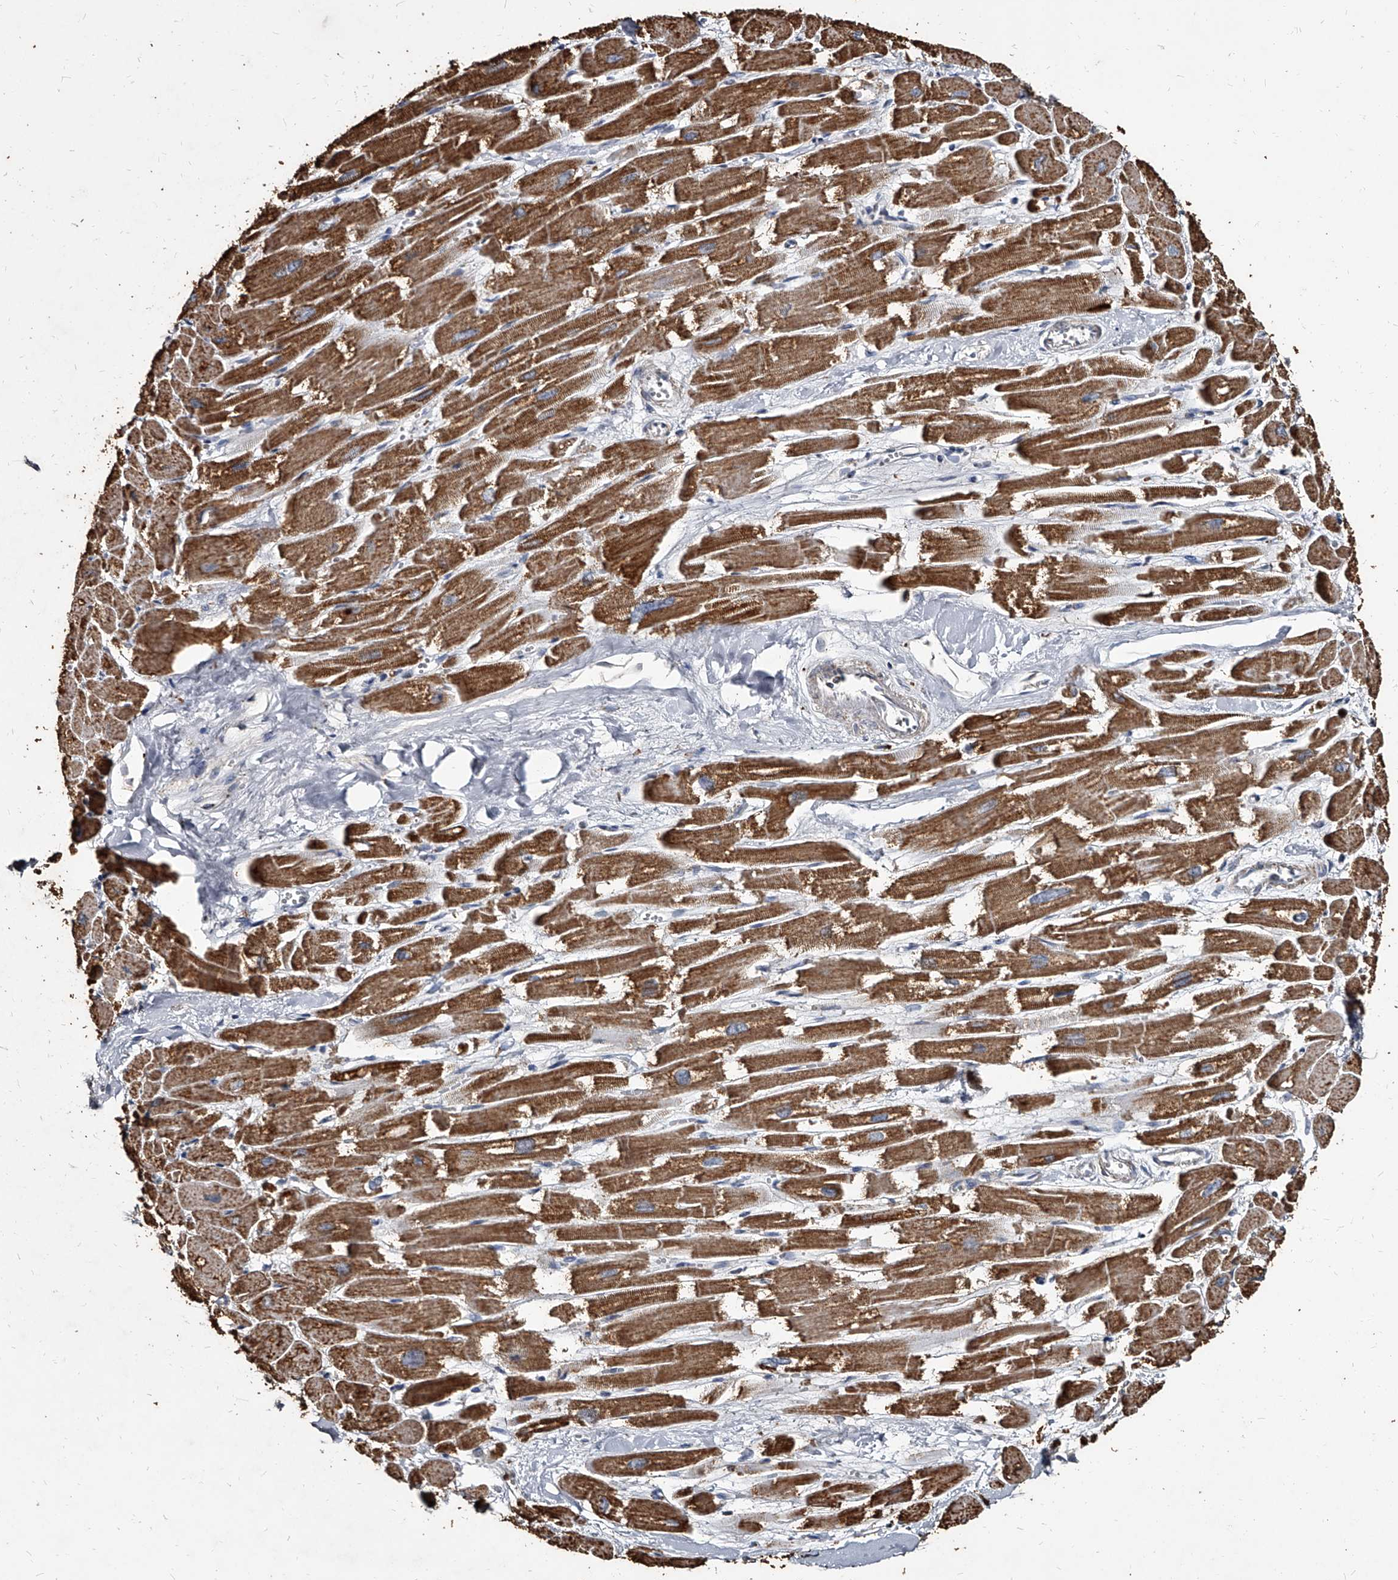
{"staining": {"intensity": "strong", "quantity": ">75%", "location": "cytoplasmic/membranous"}, "tissue": "heart muscle", "cell_type": "Cardiomyocytes", "image_type": "normal", "snomed": [{"axis": "morphology", "description": "Normal tissue, NOS"}, {"axis": "topography", "description": "Heart"}], "caption": "Immunohistochemistry (IHC) image of benign human heart muscle stained for a protein (brown), which shows high levels of strong cytoplasmic/membranous staining in about >75% of cardiomyocytes.", "gene": "GPR183", "patient": {"sex": "male", "age": 54}}